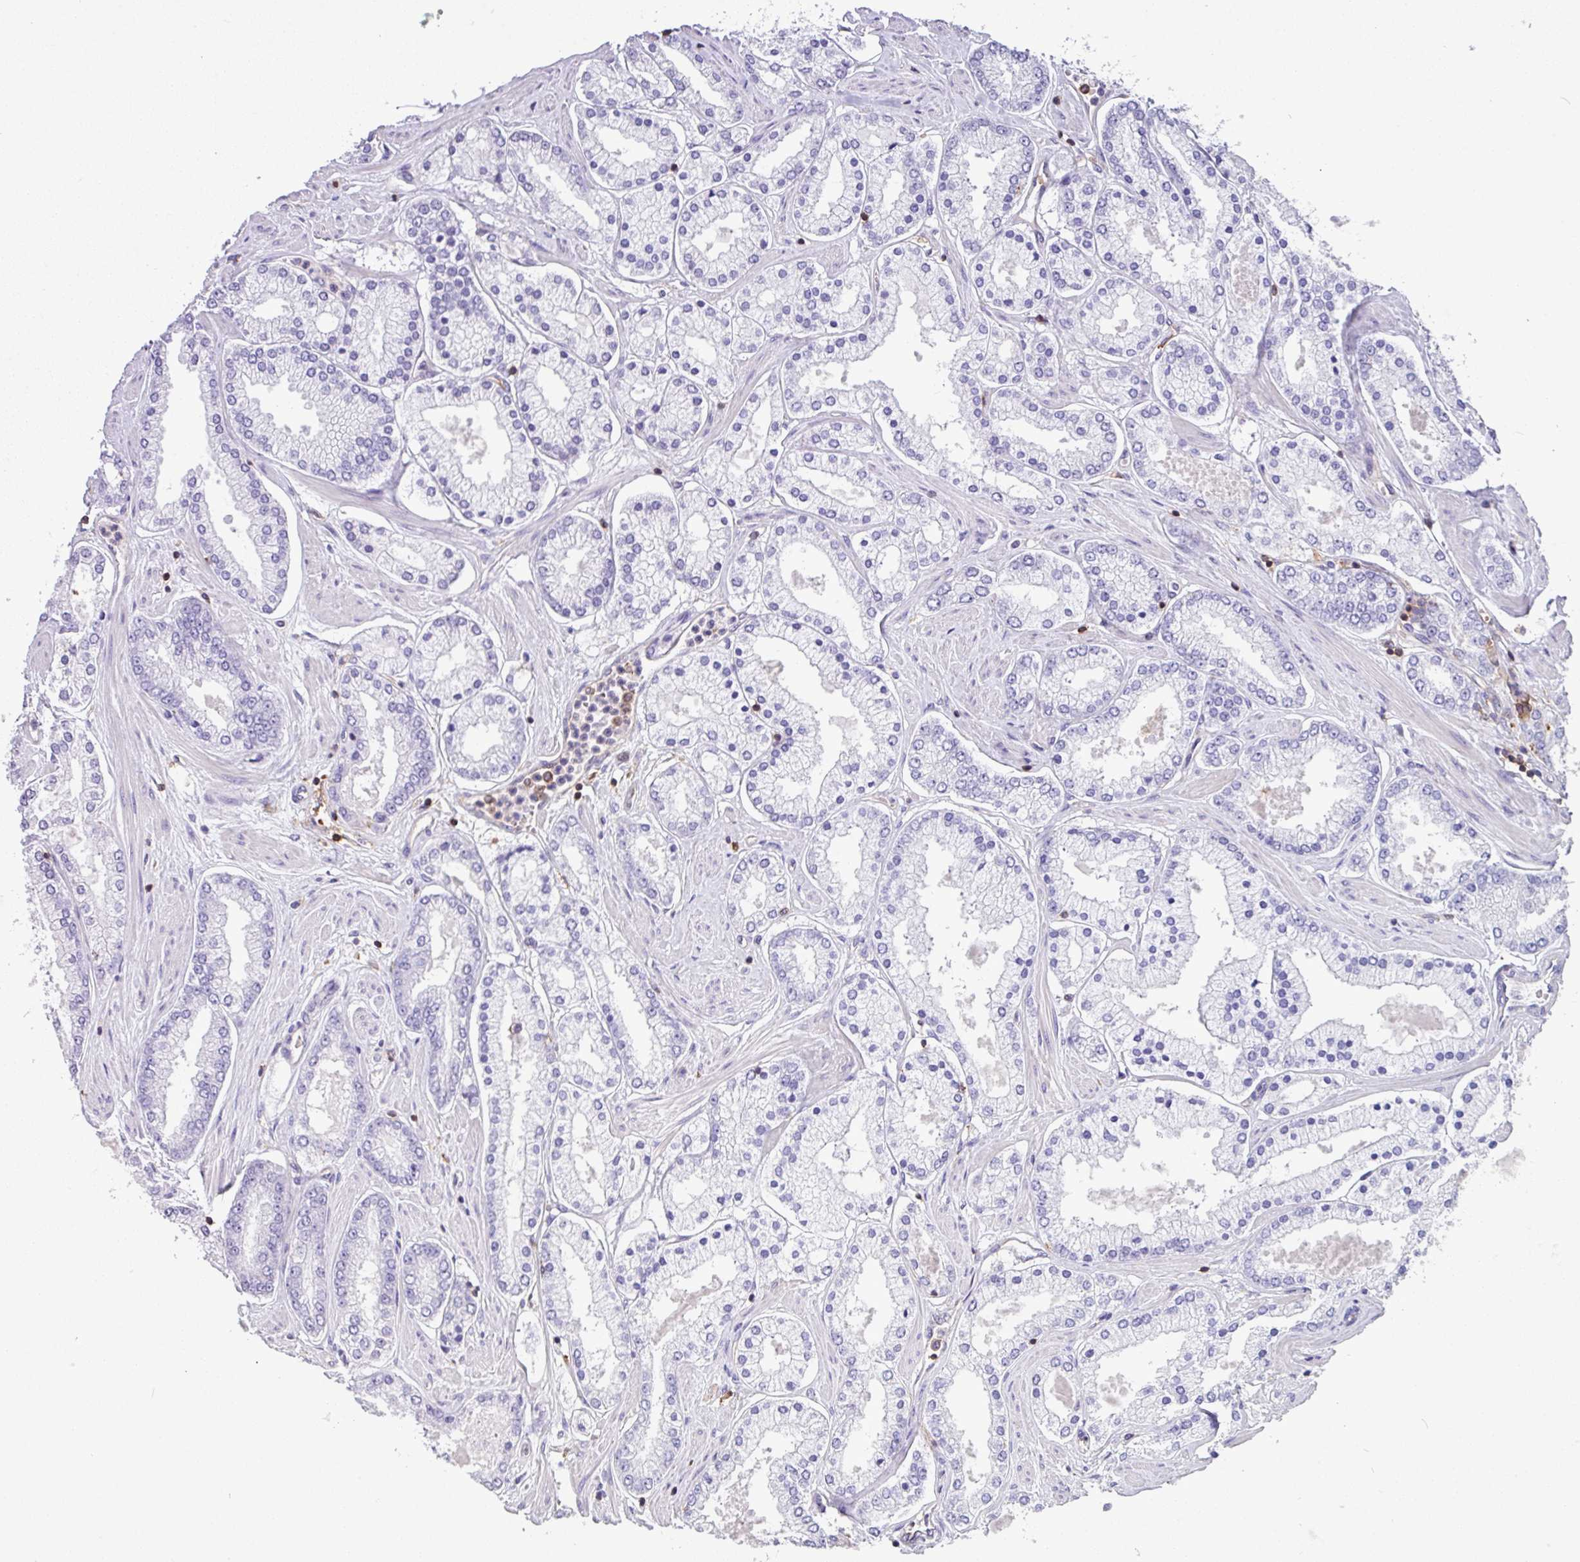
{"staining": {"intensity": "negative", "quantity": "none", "location": "none"}, "tissue": "prostate cancer", "cell_type": "Tumor cells", "image_type": "cancer", "snomed": [{"axis": "morphology", "description": "Adenocarcinoma, Low grade"}, {"axis": "topography", "description": "Prostate"}], "caption": "There is no significant expression in tumor cells of prostate cancer (low-grade adenocarcinoma). (Immunohistochemistry (ihc), brightfield microscopy, high magnification).", "gene": "PPP1R18", "patient": {"sex": "male", "age": 42}}